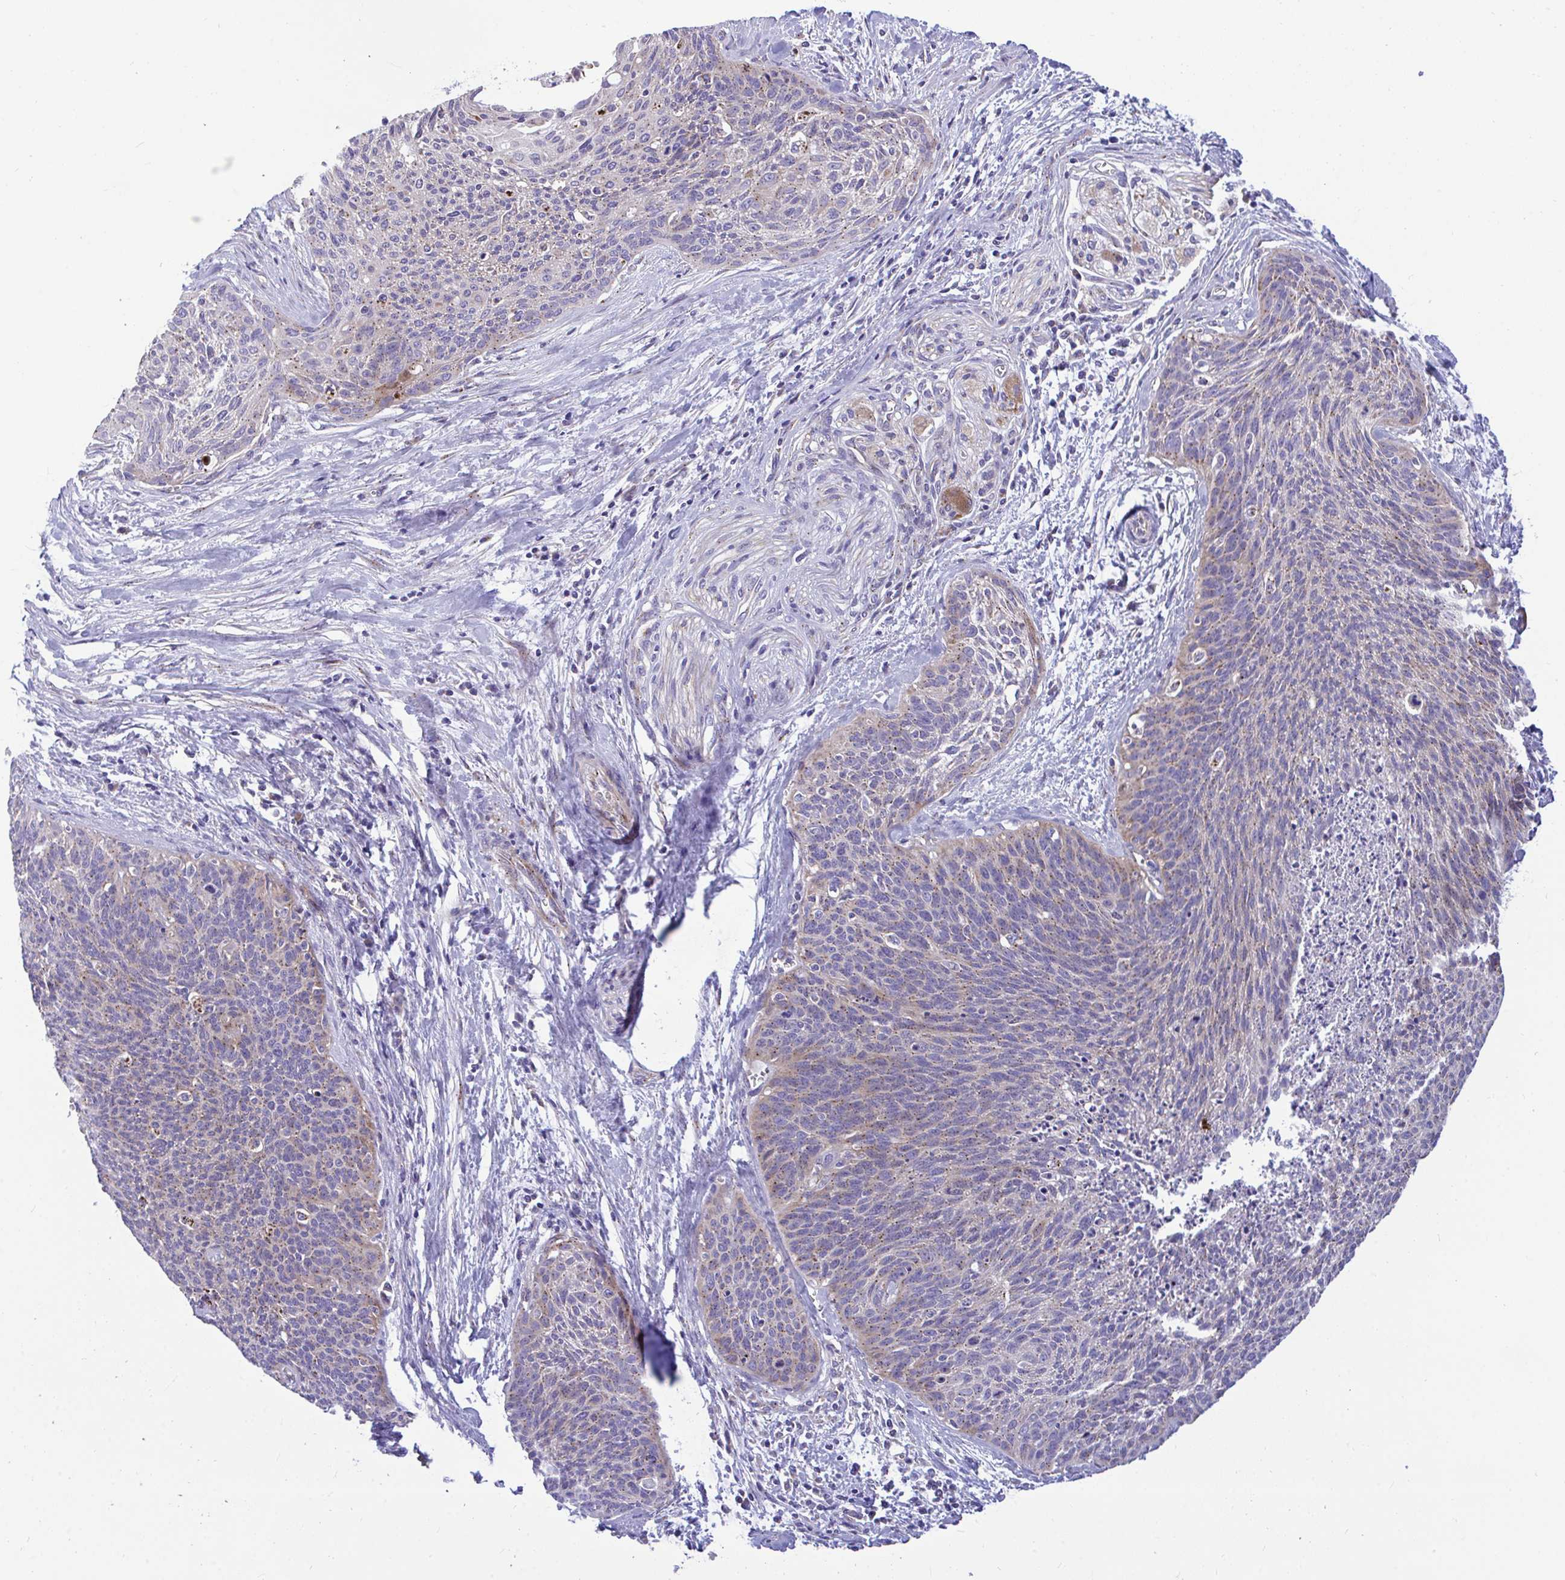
{"staining": {"intensity": "weak", "quantity": "<25%", "location": "cytoplasmic/membranous"}, "tissue": "cervical cancer", "cell_type": "Tumor cells", "image_type": "cancer", "snomed": [{"axis": "morphology", "description": "Squamous cell carcinoma, NOS"}, {"axis": "topography", "description": "Cervix"}], "caption": "Squamous cell carcinoma (cervical) was stained to show a protein in brown. There is no significant staining in tumor cells.", "gene": "MRPS16", "patient": {"sex": "female", "age": 55}}